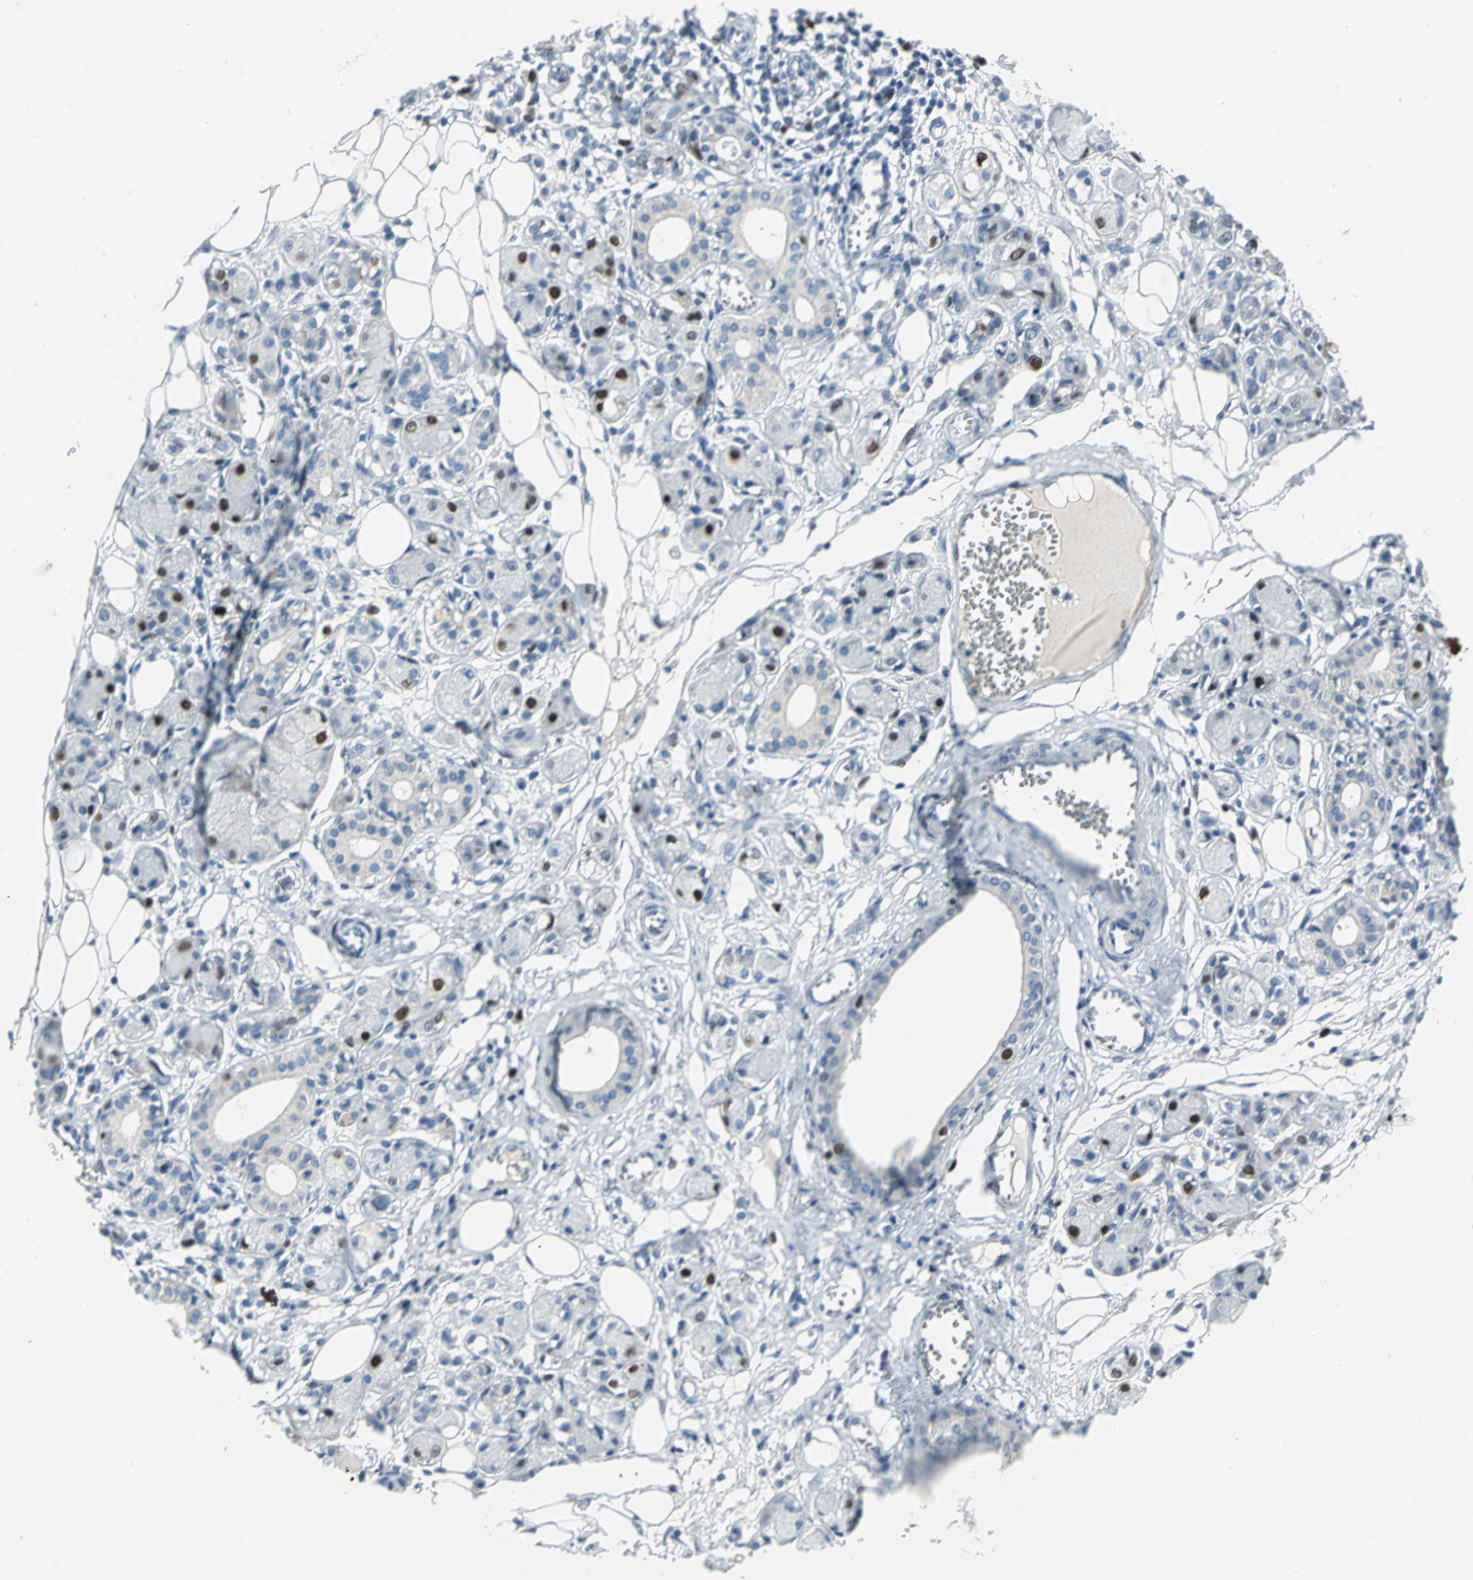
{"staining": {"intensity": "negative", "quantity": "none", "location": "none"}, "tissue": "adipose tissue", "cell_type": "Adipocytes", "image_type": "normal", "snomed": [{"axis": "morphology", "description": "Normal tissue, NOS"}, {"axis": "morphology", "description": "Inflammation, NOS"}, {"axis": "topography", "description": "Vascular tissue"}, {"axis": "topography", "description": "Salivary gland"}], "caption": "This is a micrograph of IHC staining of normal adipose tissue, which shows no expression in adipocytes.", "gene": "MCM4", "patient": {"sex": "female", "age": 75}}